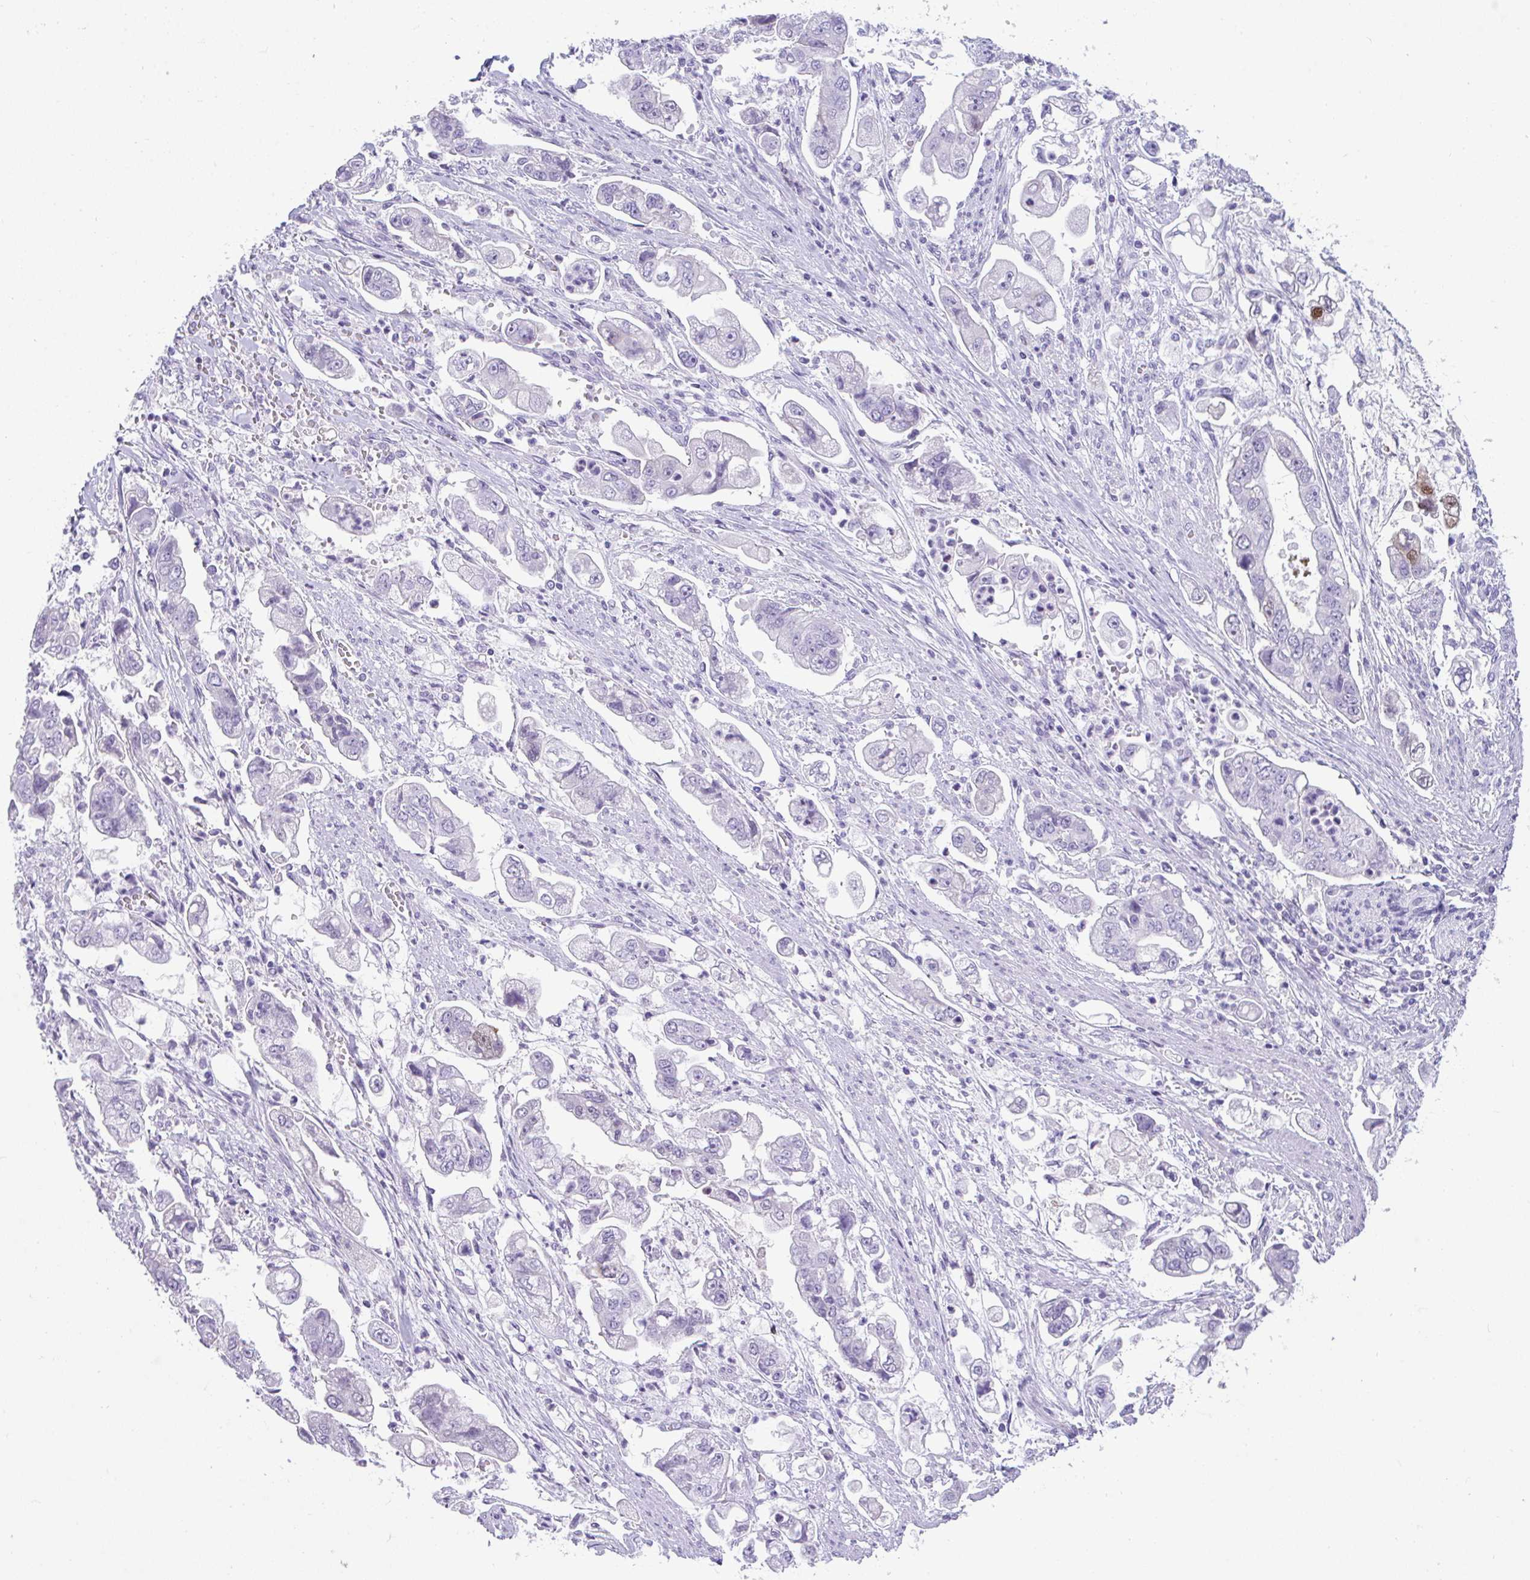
{"staining": {"intensity": "negative", "quantity": "none", "location": "none"}, "tissue": "stomach cancer", "cell_type": "Tumor cells", "image_type": "cancer", "snomed": [{"axis": "morphology", "description": "Adenocarcinoma, NOS"}, {"axis": "topography", "description": "Stomach"}], "caption": "Adenocarcinoma (stomach) stained for a protein using immunohistochemistry reveals no staining tumor cells.", "gene": "TTC30B", "patient": {"sex": "male", "age": 62}}